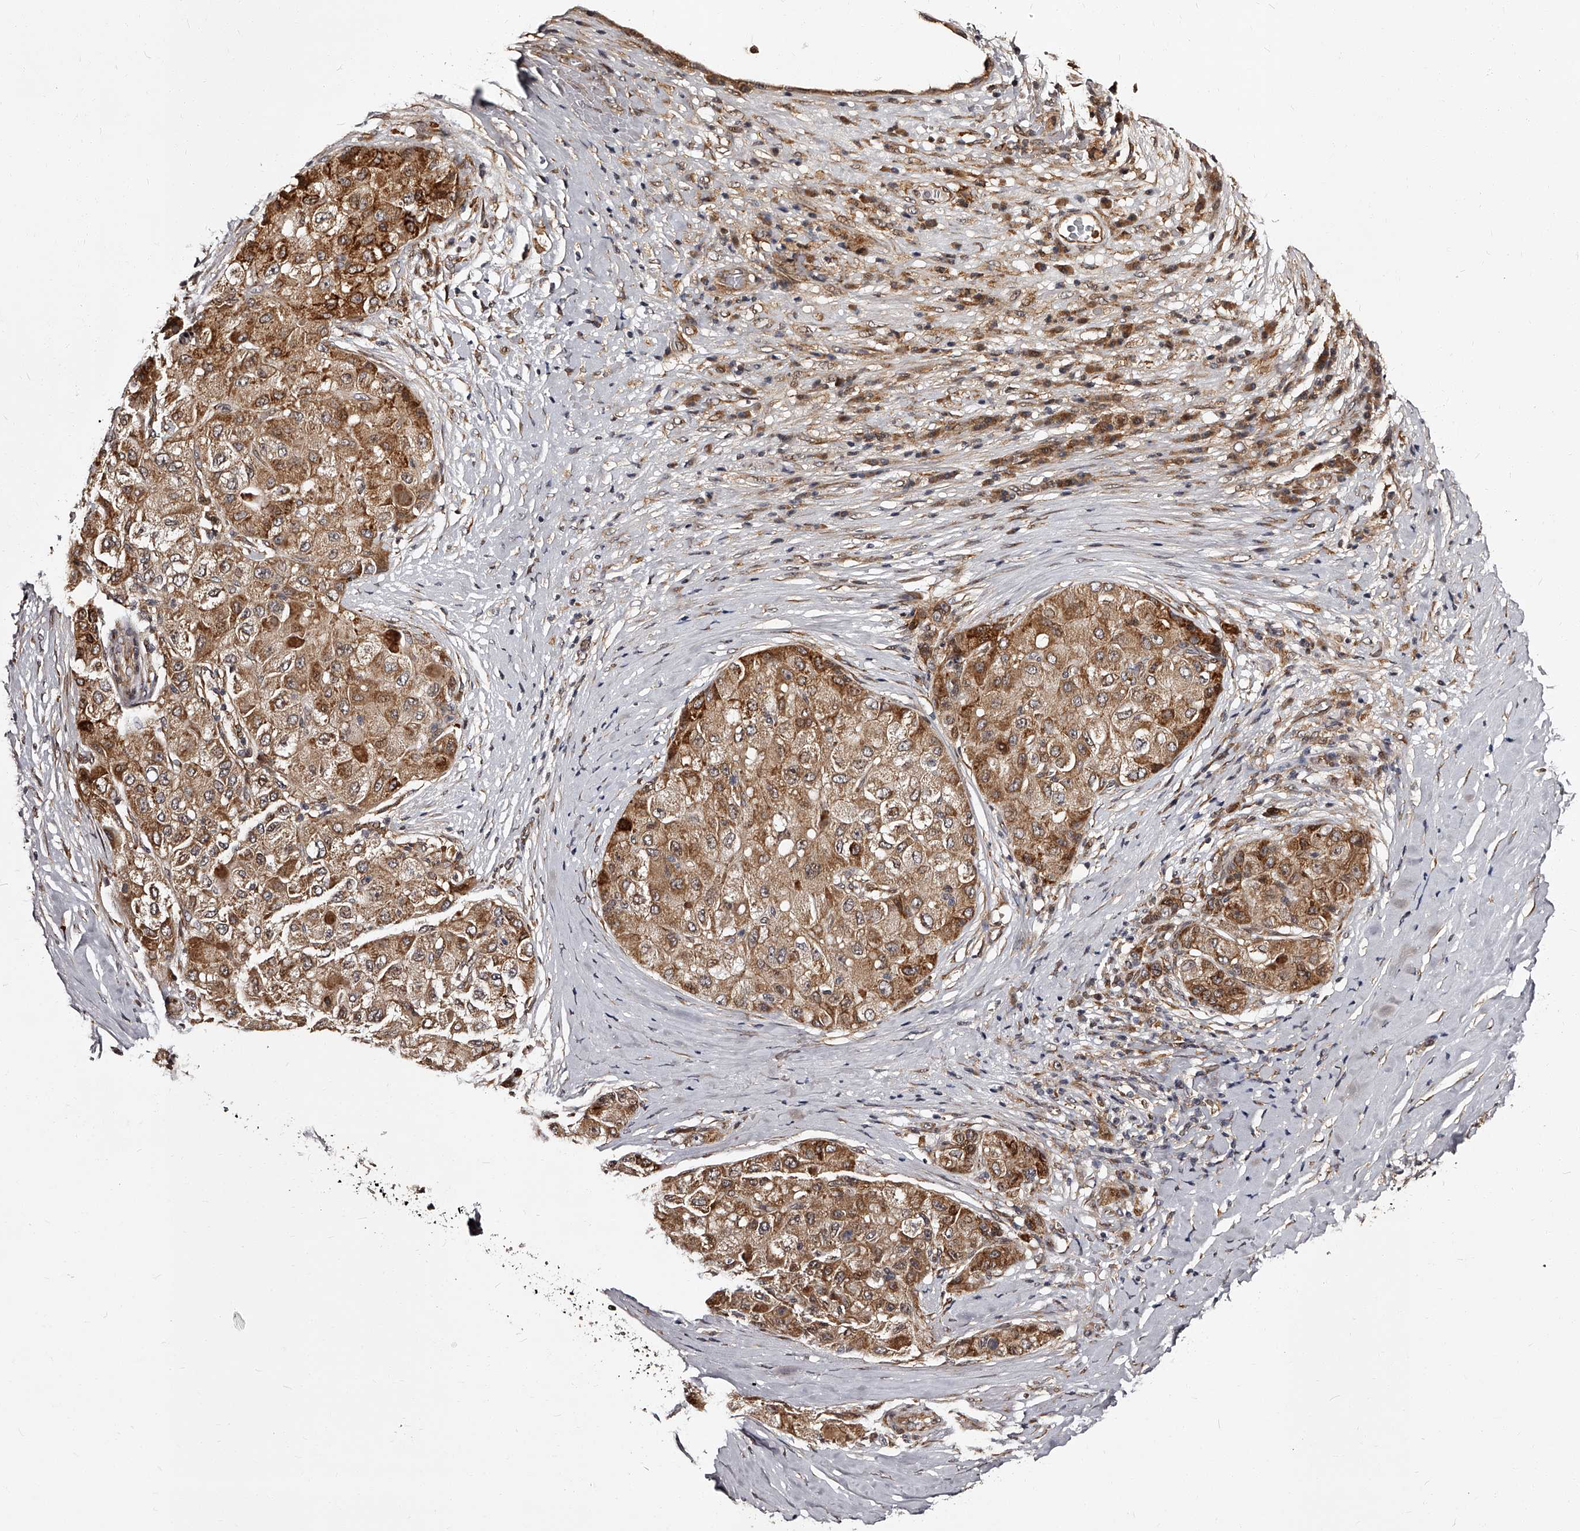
{"staining": {"intensity": "moderate", "quantity": ">75%", "location": "cytoplasmic/membranous"}, "tissue": "liver cancer", "cell_type": "Tumor cells", "image_type": "cancer", "snomed": [{"axis": "morphology", "description": "Carcinoma, Hepatocellular, NOS"}, {"axis": "topography", "description": "Liver"}], "caption": "Moderate cytoplasmic/membranous positivity for a protein is identified in approximately >75% of tumor cells of hepatocellular carcinoma (liver) using immunohistochemistry (IHC).", "gene": "RSC1A1", "patient": {"sex": "male", "age": 80}}